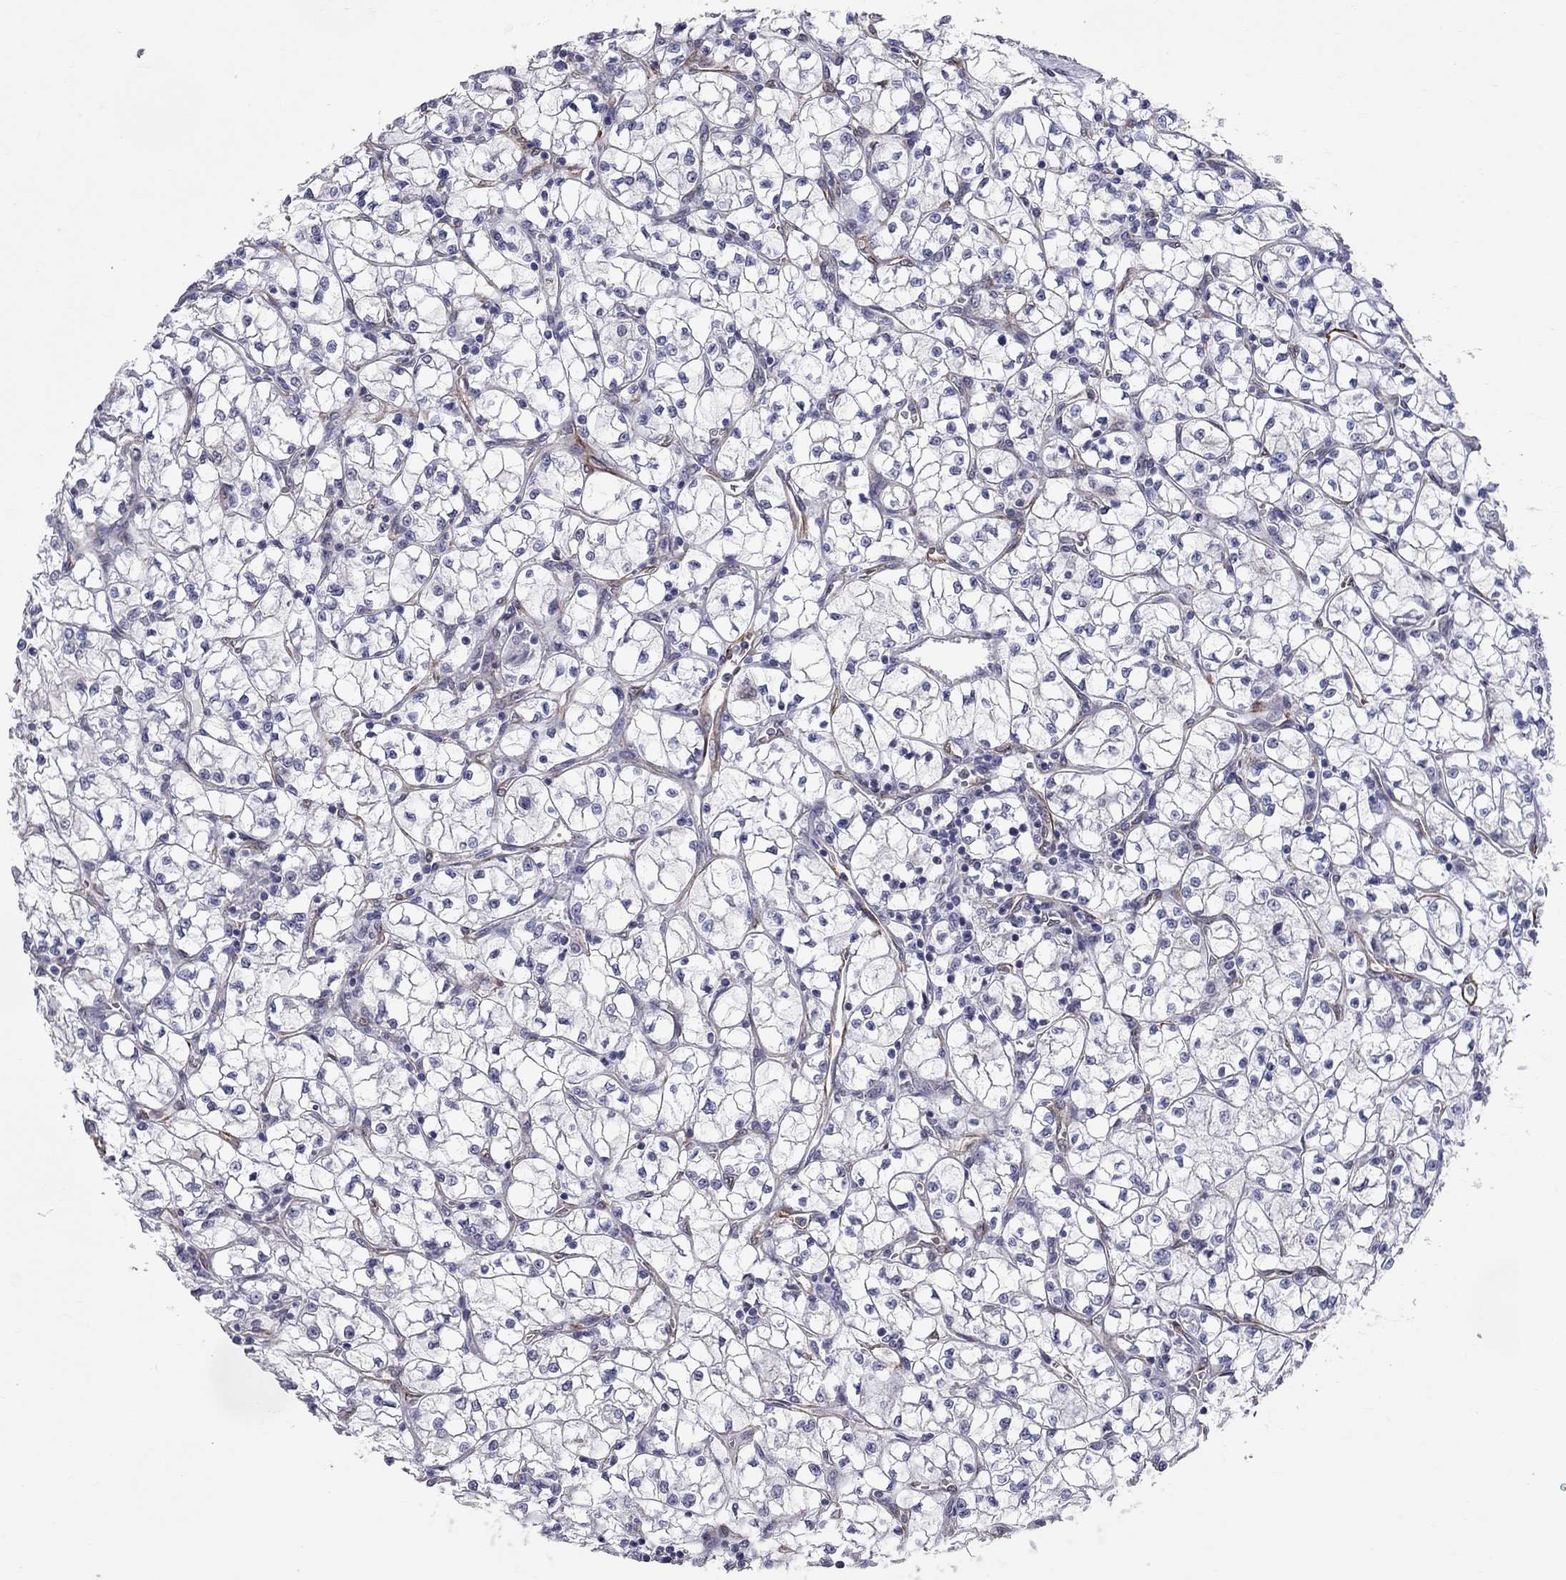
{"staining": {"intensity": "negative", "quantity": "none", "location": "none"}, "tissue": "renal cancer", "cell_type": "Tumor cells", "image_type": "cancer", "snomed": [{"axis": "morphology", "description": "Adenocarcinoma, NOS"}, {"axis": "topography", "description": "Kidney"}], "caption": "Micrograph shows no protein staining in tumor cells of adenocarcinoma (renal) tissue.", "gene": "BICDL2", "patient": {"sex": "female", "age": 64}}